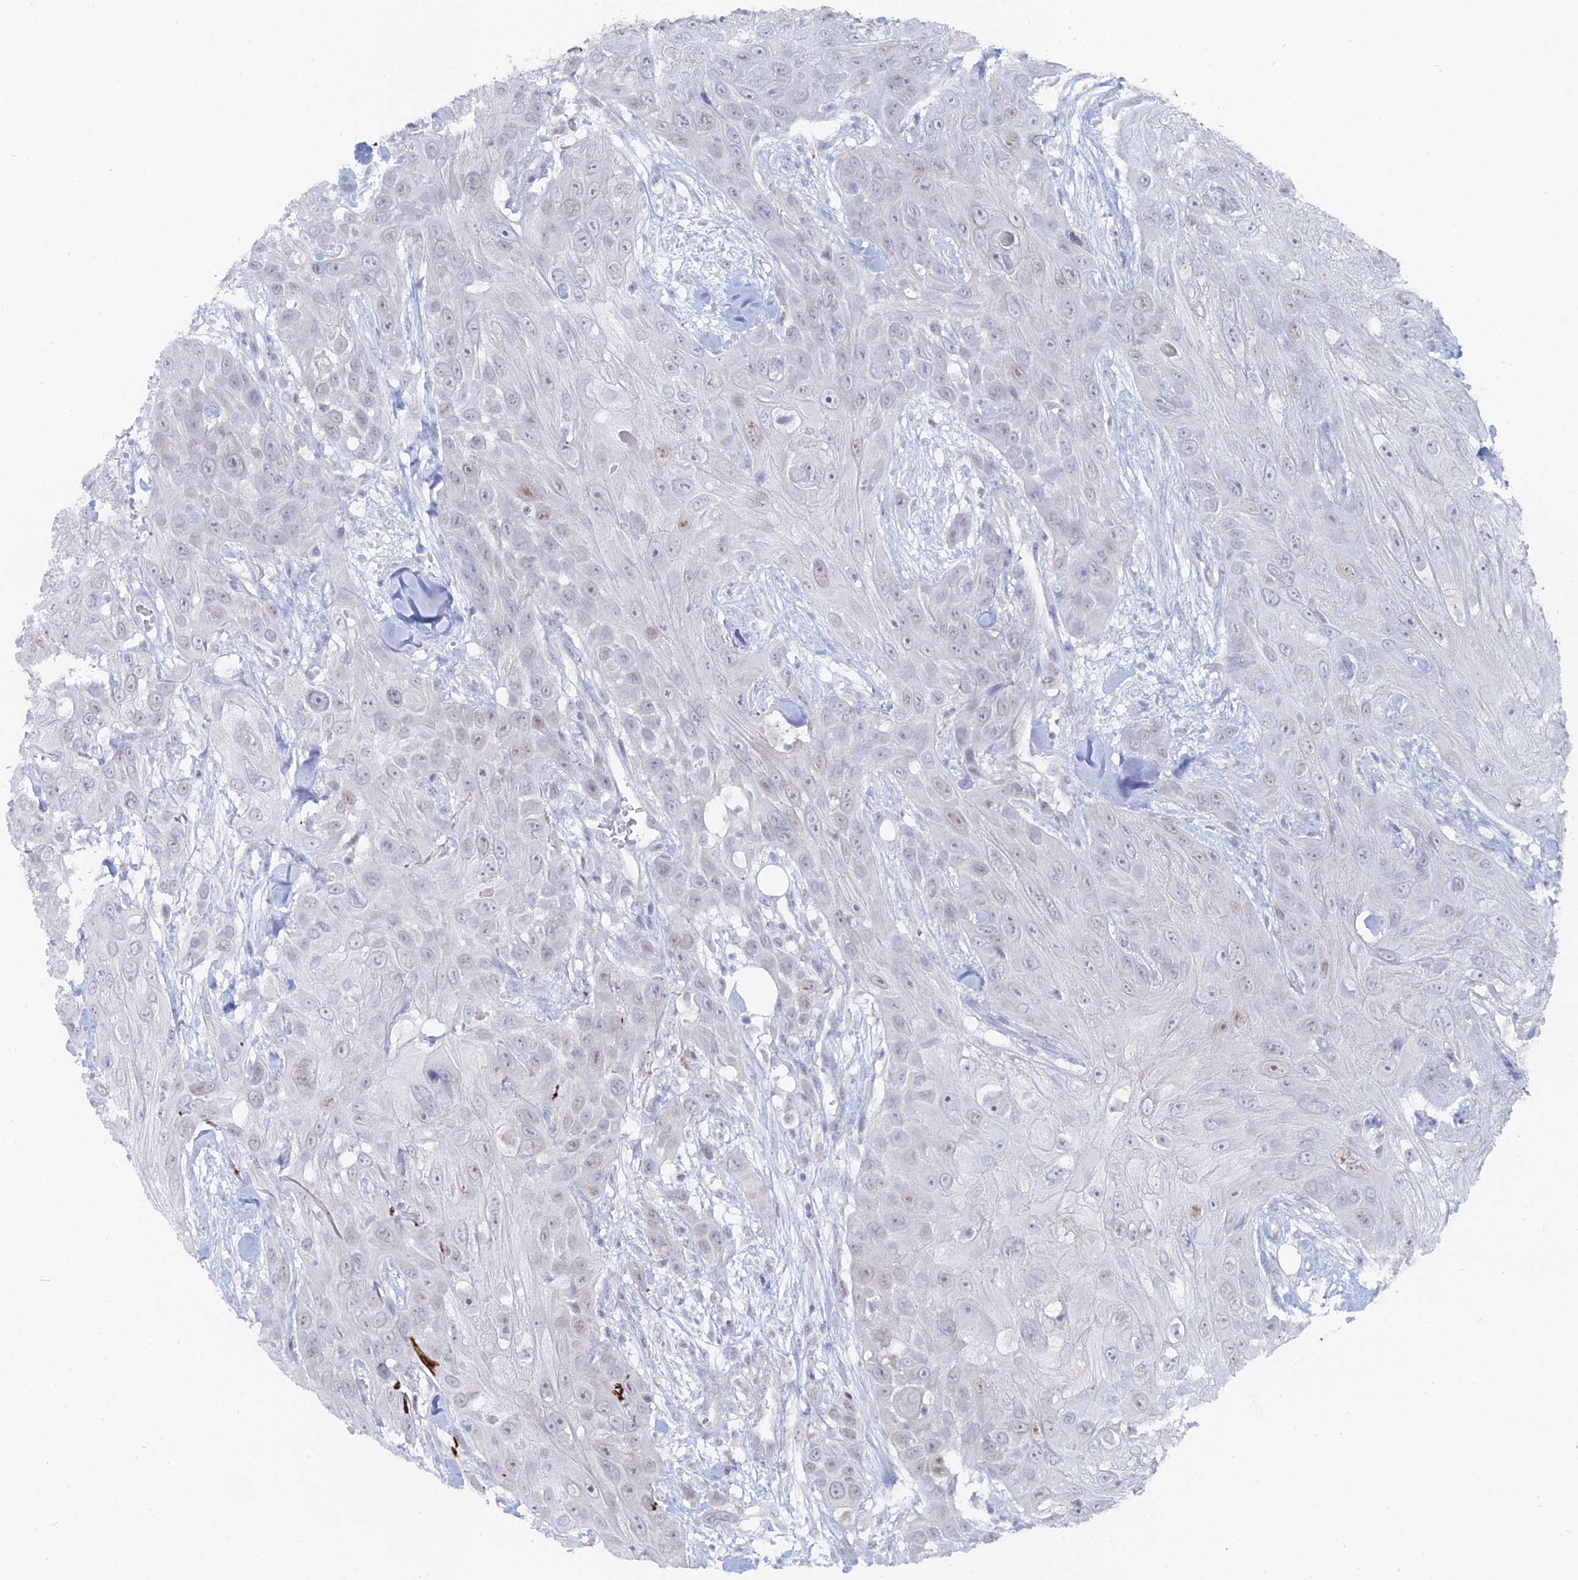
{"staining": {"intensity": "negative", "quantity": "none", "location": "none"}, "tissue": "head and neck cancer", "cell_type": "Tumor cells", "image_type": "cancer", "snomed": [{"axis": "morphology", "description": "Squamous cell carcinoma, NOS"}, {"axis": "topography", "description": "Head-Neck"}], "caption": "Image shows no protein positivity in tumor cells of head and neck cancer tissue. Brightfield microscopy of immunohistochemistry stained with DAB (brown) and hematoxylin (blue), captured at high magnification.", "gene": "THAP4", "patient": {"sex": "male", "age": 81}}